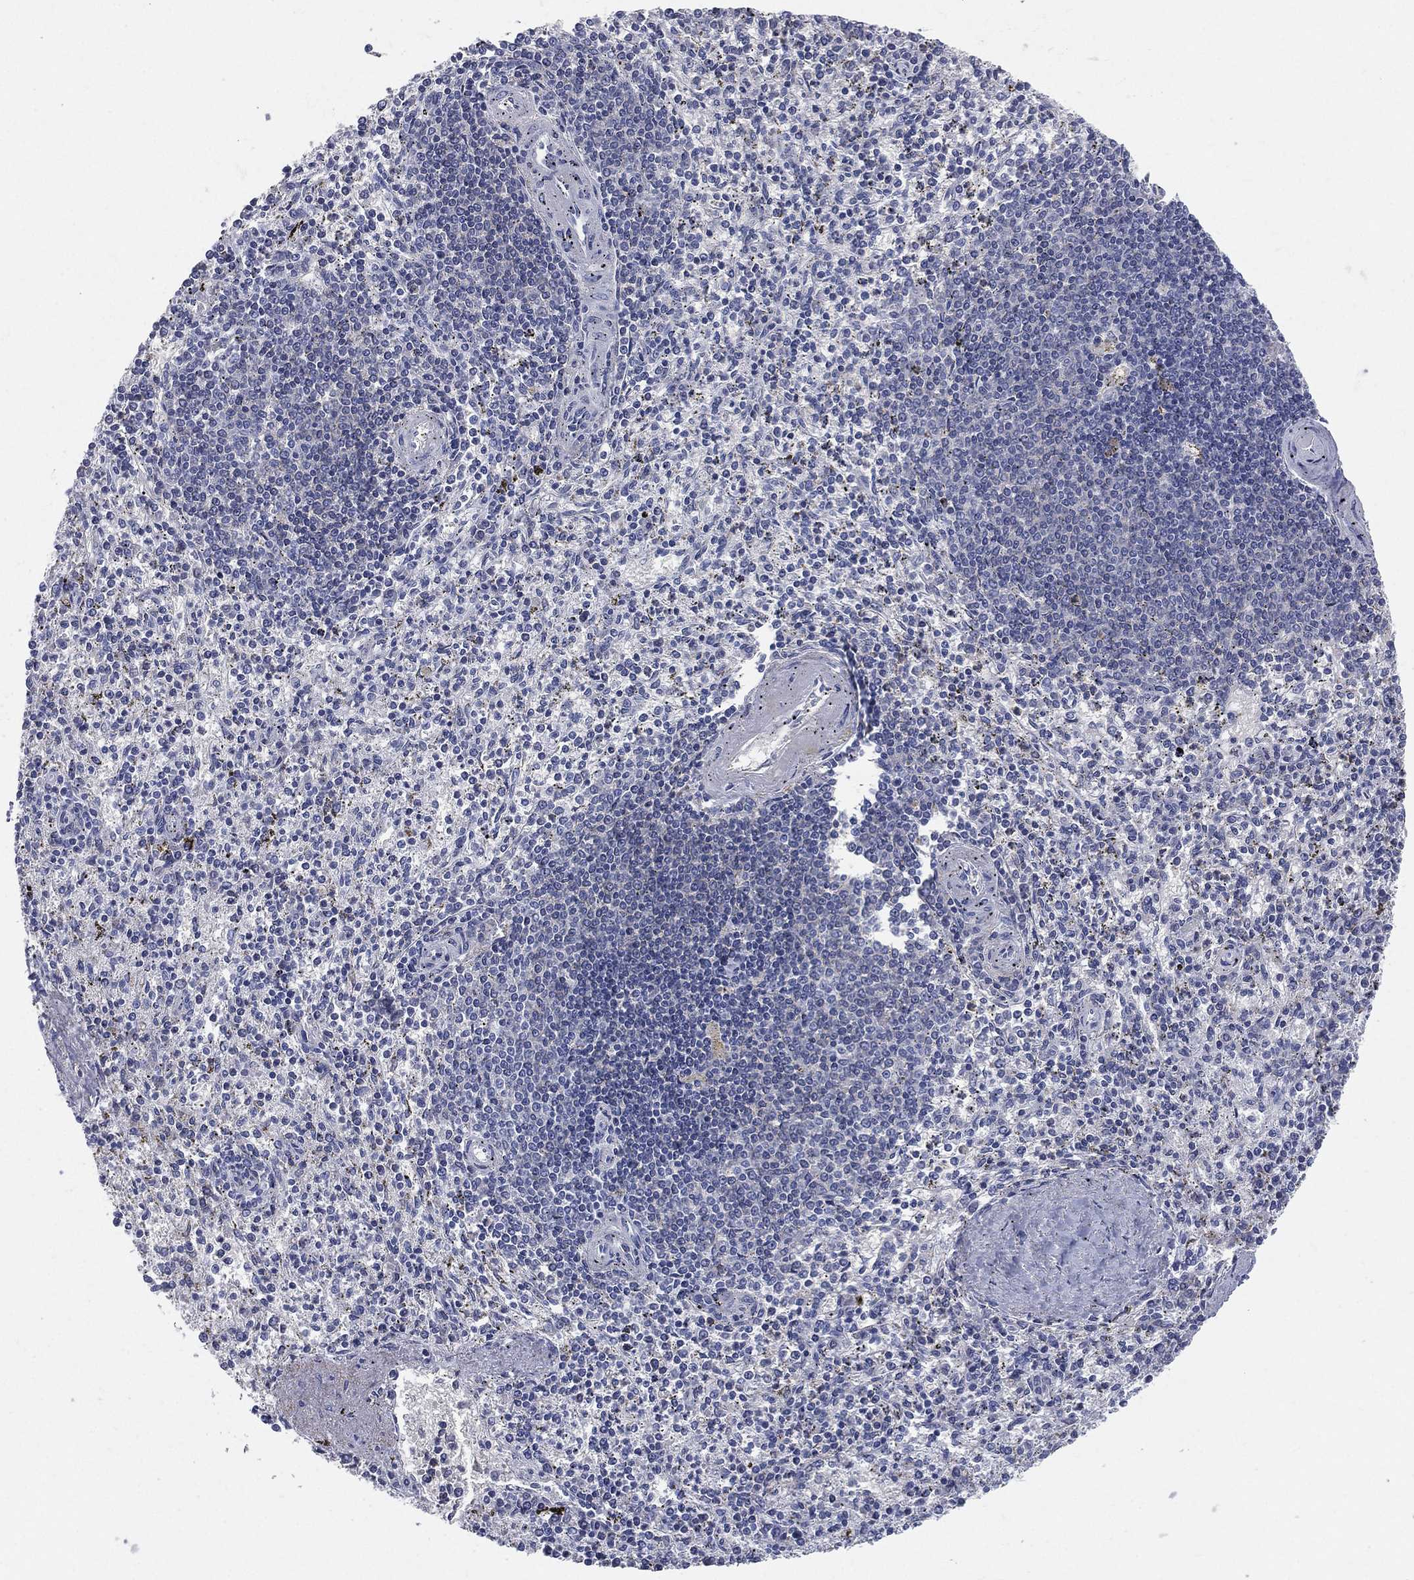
{"staining": {"intensity": "negative", "quantity": "none", "location": "none"}, "tissue": "spleen", "cell_type": "Cells in red pulp", "image_type": "normal", "snomed": [{"axis": "morphology", "description": "Normal tissue, NOS"}, {"axis": "topography", "description": "Spleen"}], "caption": "IHC histopathology image of benign spleen stained for a protein (brown), which reveals no expression in cells in red pulp. The staining is performed using DAB brown chromogen with nuclei counter-stained in using hematoxylin.", "gene": "HP", "patient": {"sex": "female", "age": 37}}